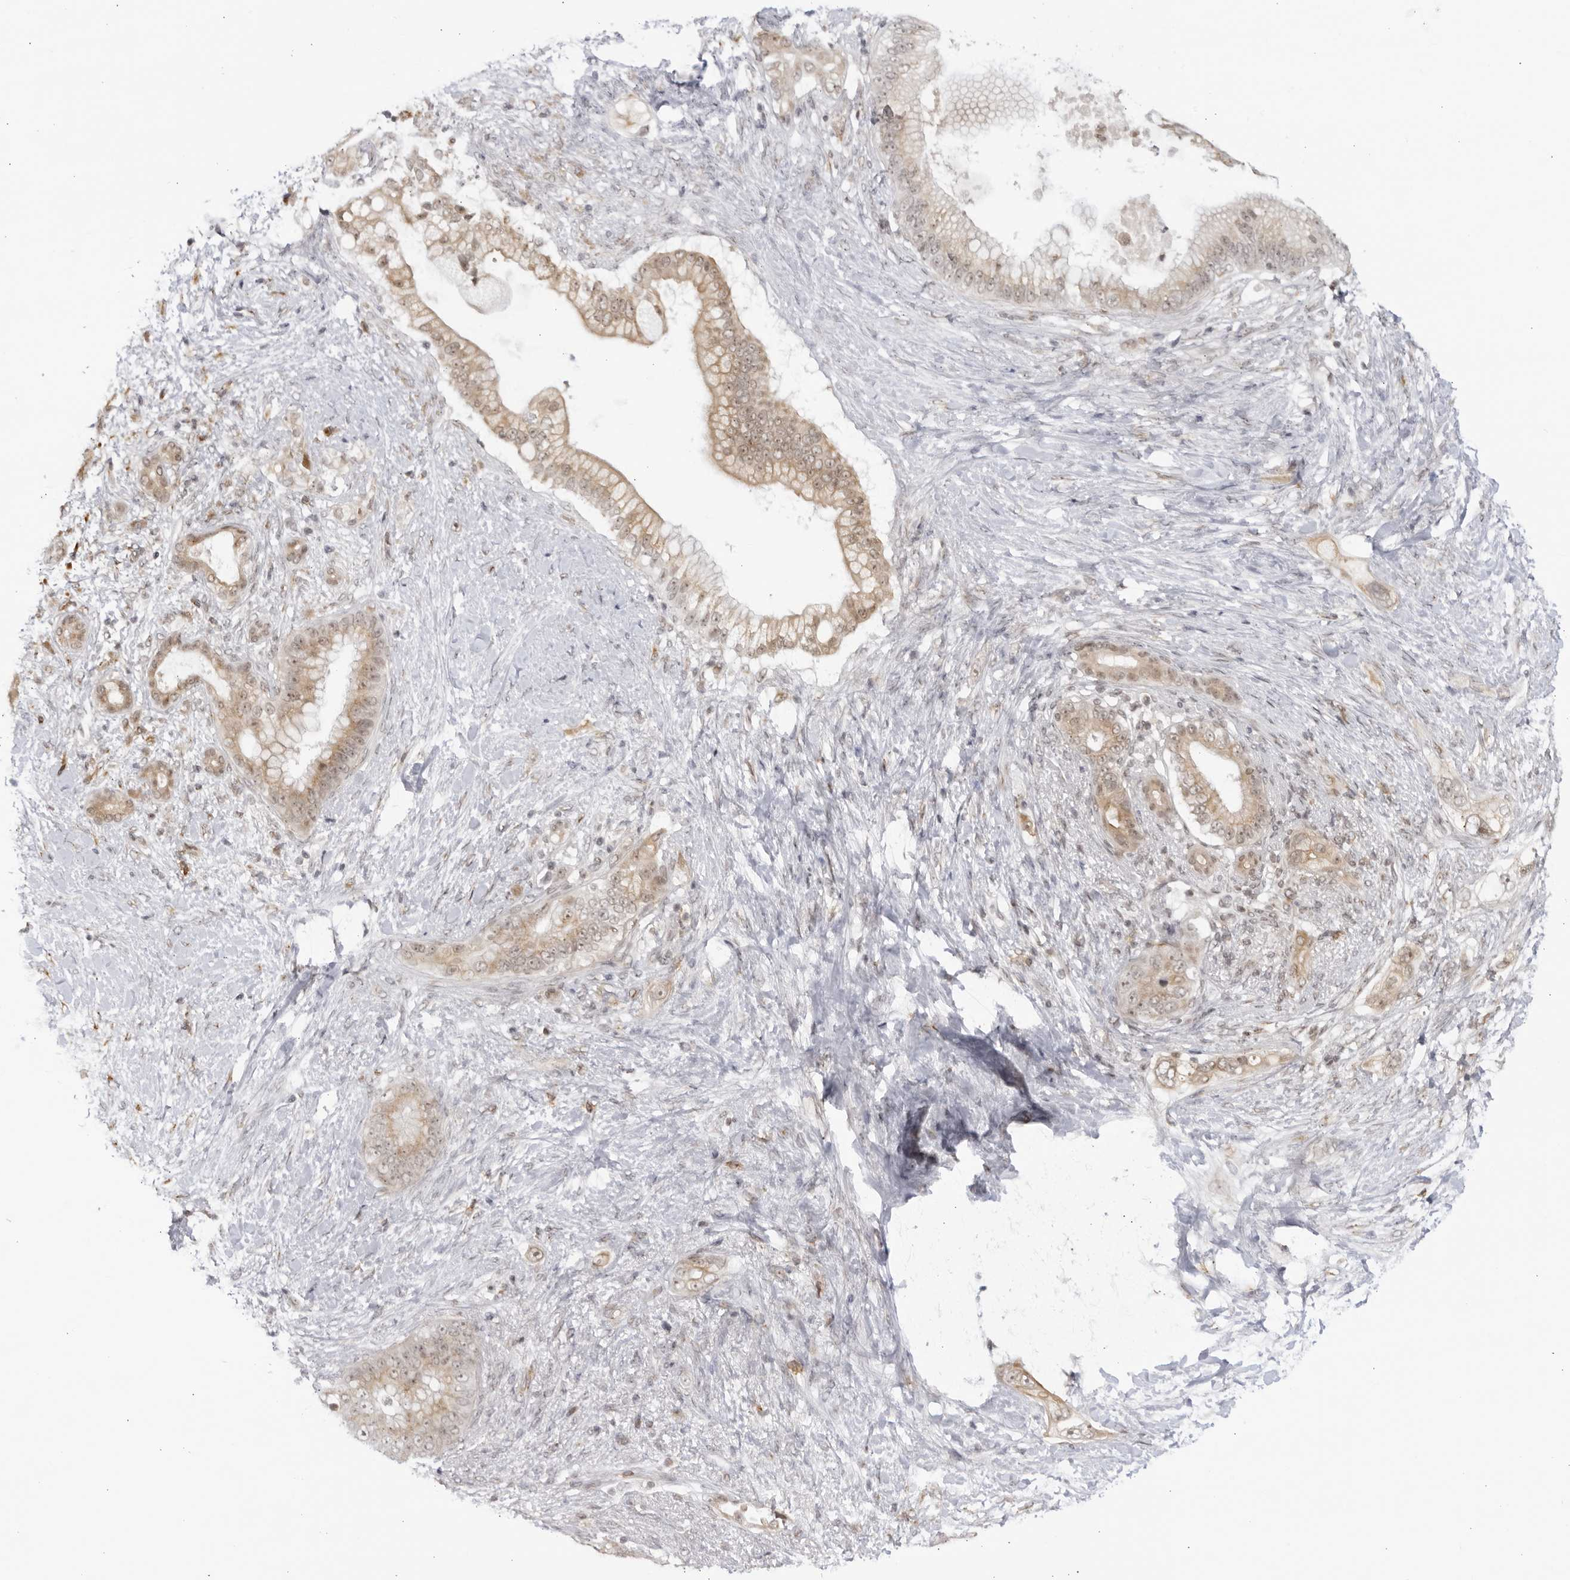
{"staining": {"intensity": "weak", "quantity": "25%-75%", "location": "cytoplasmic/membranous"}, "tissue": "pancreatic cancer", "cell_type": "Tumor cells", "image_type": "cancer", "snomed": [{"axis": "morphology", "description": "Adenocarcinoma, NOS"}, {"axis": "topography", "description": "Pancreas"}], "caption": "Pancreatic cancer was stained to show a protein in brown. There is low levels of weak cytoplasmic/membranous positivity in approximately 25%-75% of tumor cells. (IHC, brightfield microscopy, high magnification).", "gene": "RASGEF1C", "patient": {"sex": "male", "age": 53}}